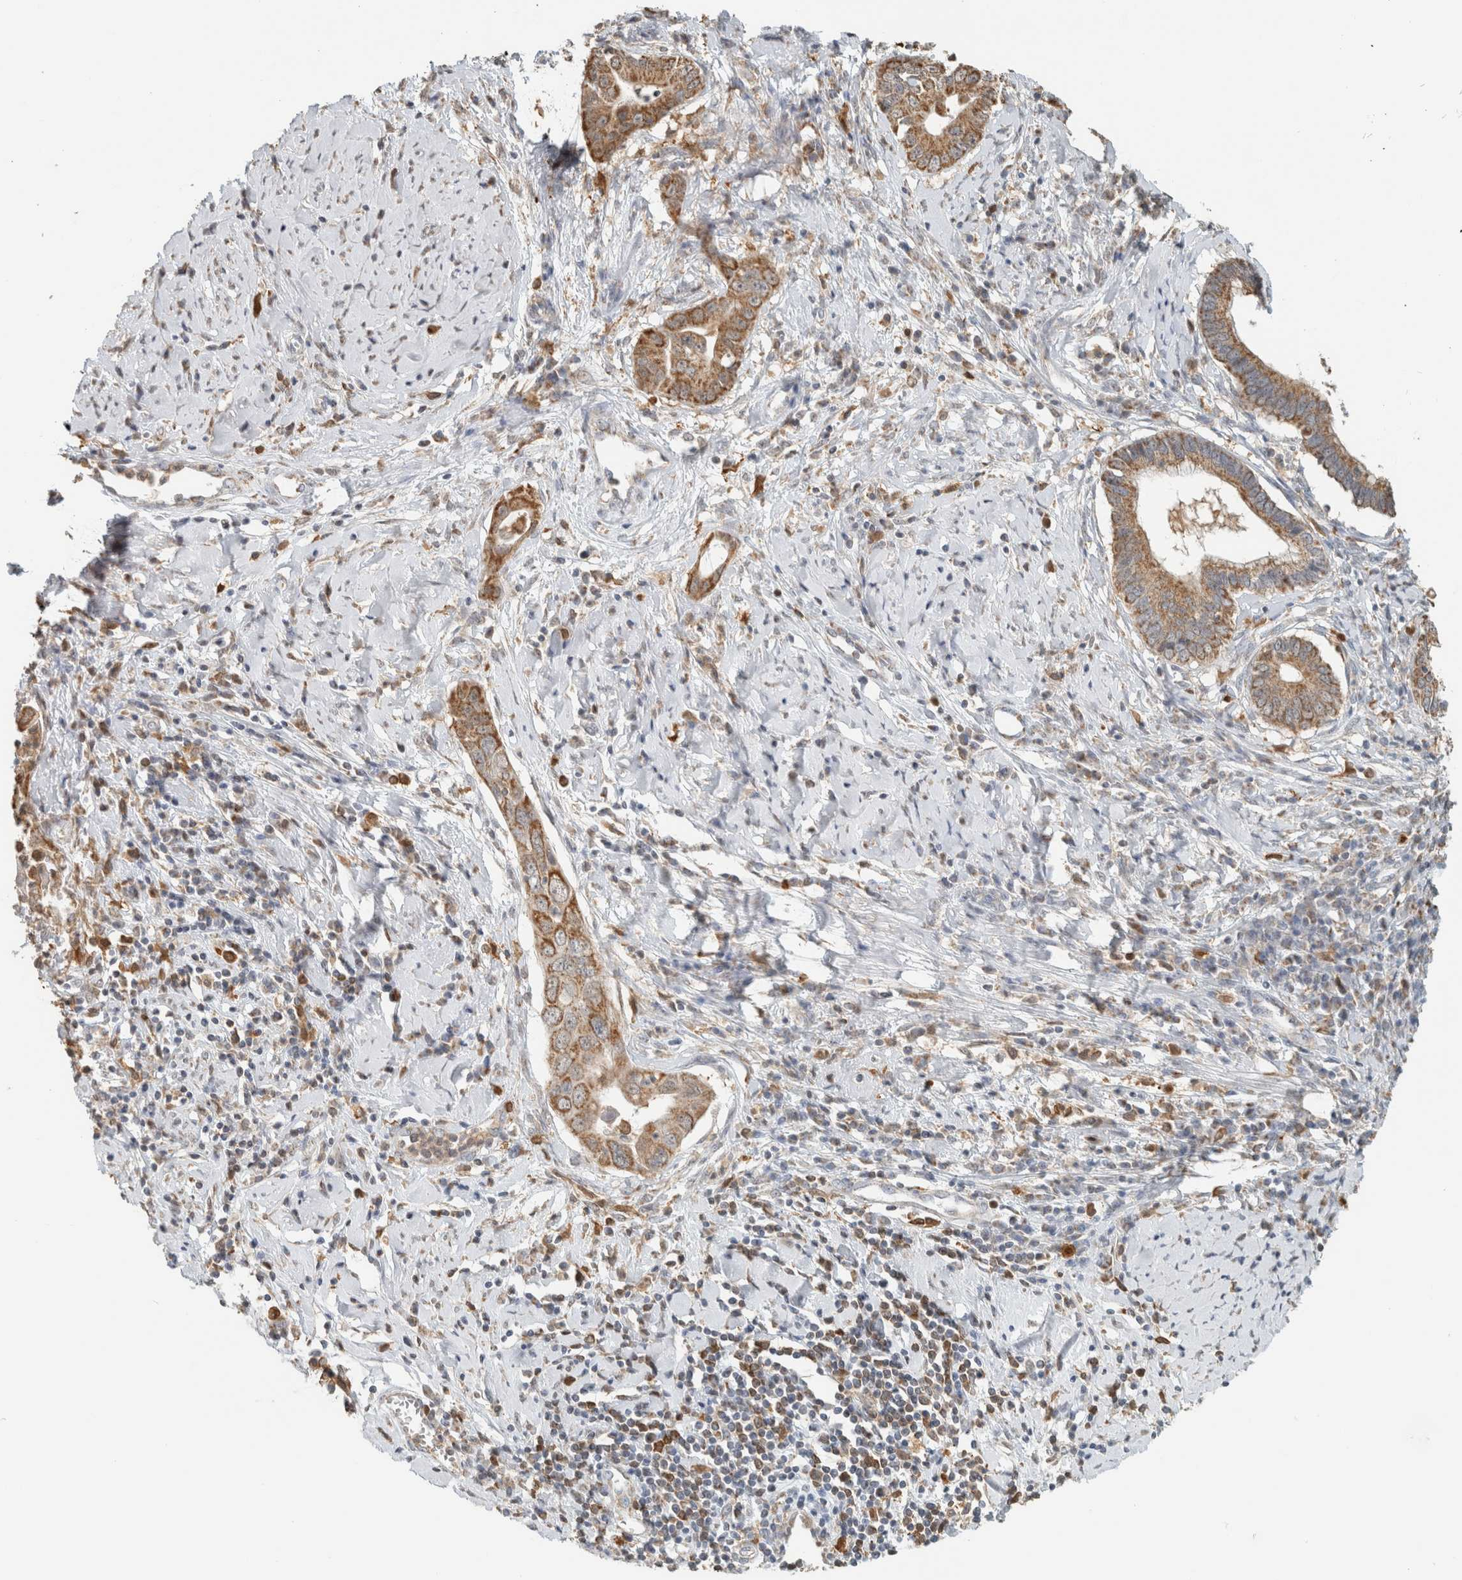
{"staining": {"intensity": "moderate", "quantity": ">75%", "location": "cytoplasmic/membranous"}, "tissue": "cervical cancer", "cell_type": "Tumor cells", "image_type": "cancer", "snomed": [{"axis": "morphology", "description": "Adenocarcinoma, NOS"}, {"axis": "topography", "description": "Cervix"}], "caption": "Protein staining shows moderate cytoplasmic/membranous staining in about >75% of tumor cells in cervical cancer (adenocarcinoma).", "gene": "CAPG", "patient": {"sex": "female", "age": 44}}